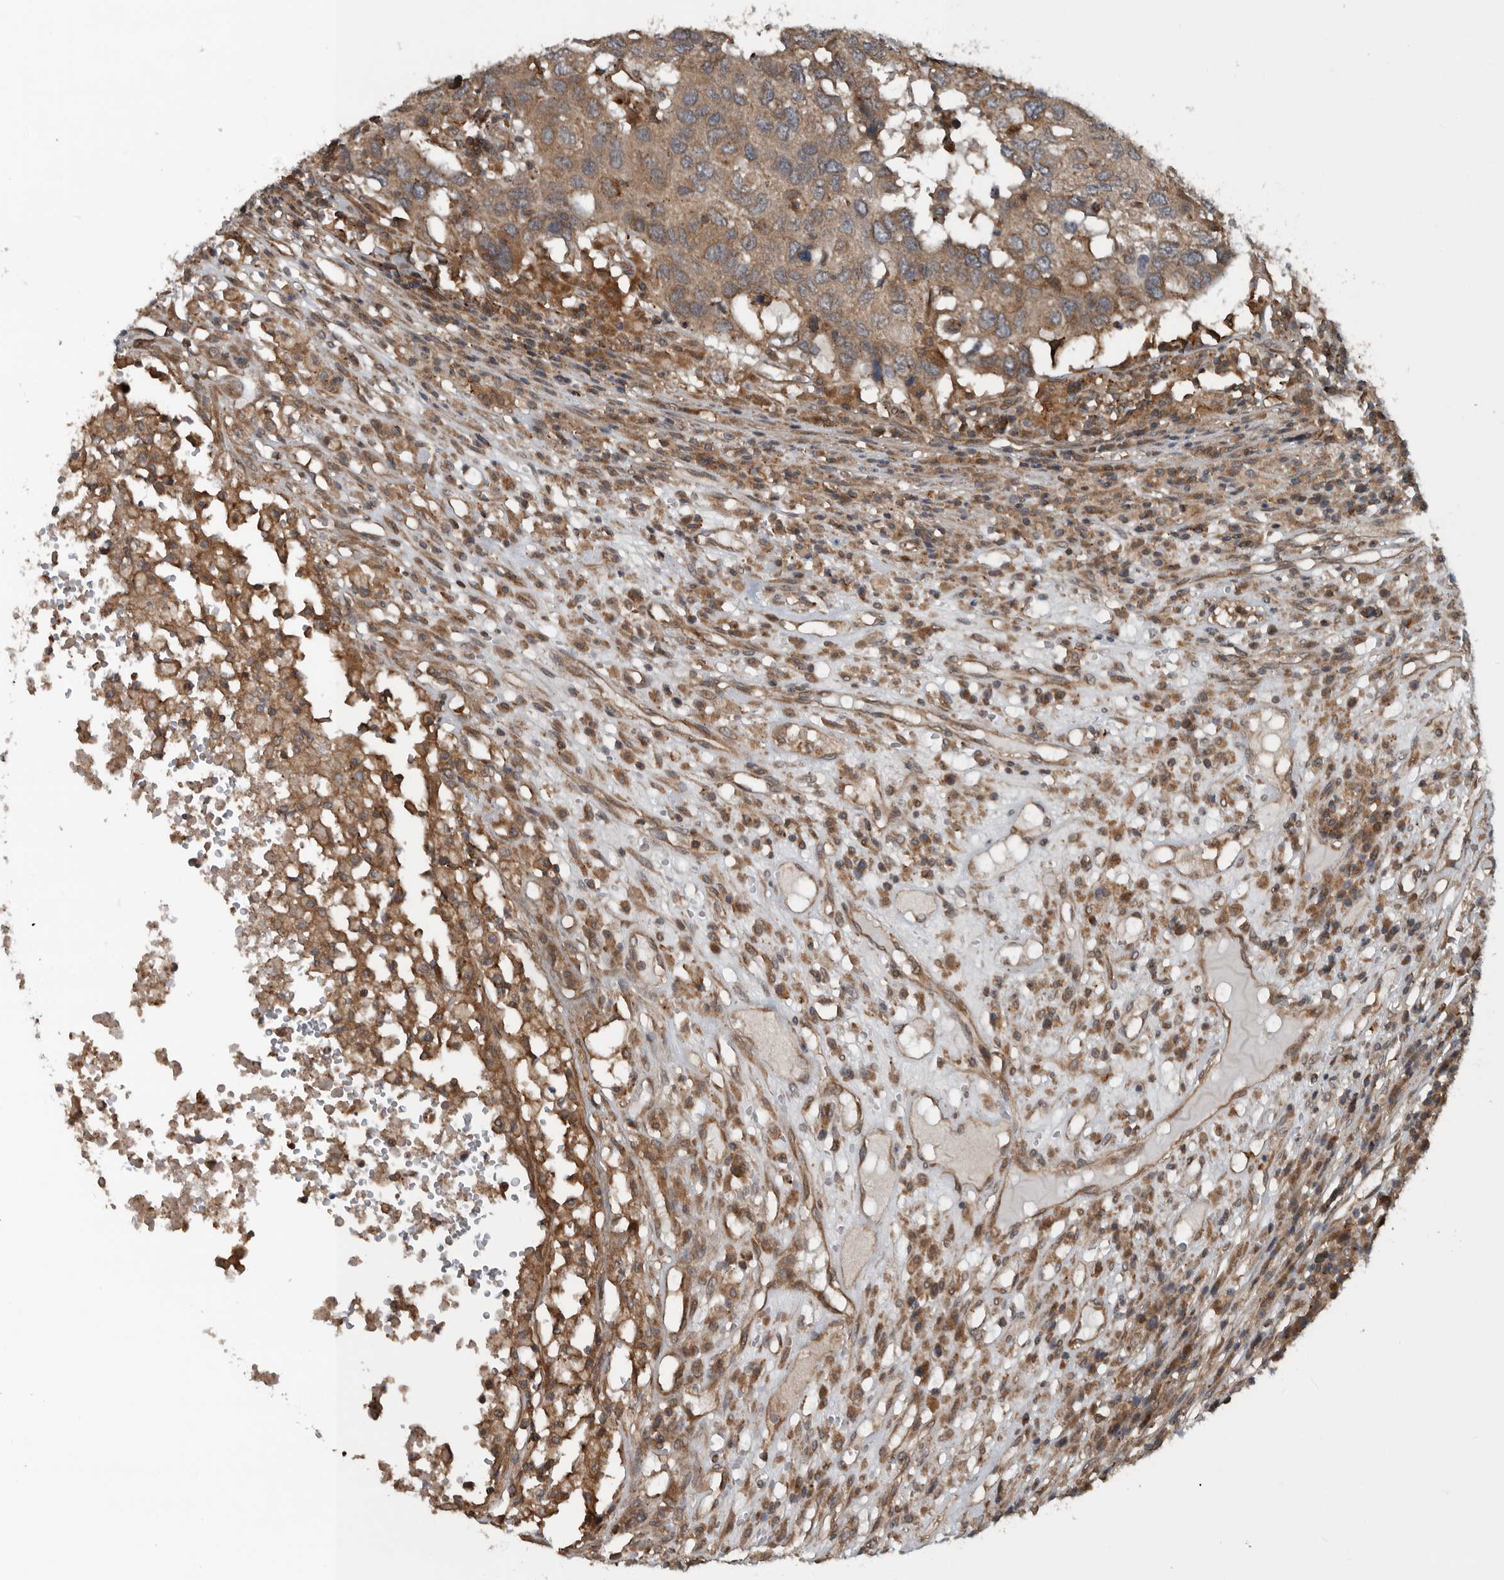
{"staining": {"intensity": "weak", "quantity": ">75%", "location": "cytoplasmic/membranous"}, "tissue": "head and neck cancer", "cell_type": "Tumor cells", "image_type": "cancer", "snomed": [{"axis": "morphology", "description": "Squamous cell carcinoma, NOS"}, {"axis": "topography", "description": "Head-Neck"}], "caption": "The immunohistochemical stain labels weak cytoplasmic/membranous expression in tumor cells of squamous cell carcinoma (head and neck) tissue. (brown staining indicates protein expression, while blue staining denotes nuclei).", "gene": "AMFR", "patient": {"sex": "male", "age": 66}}